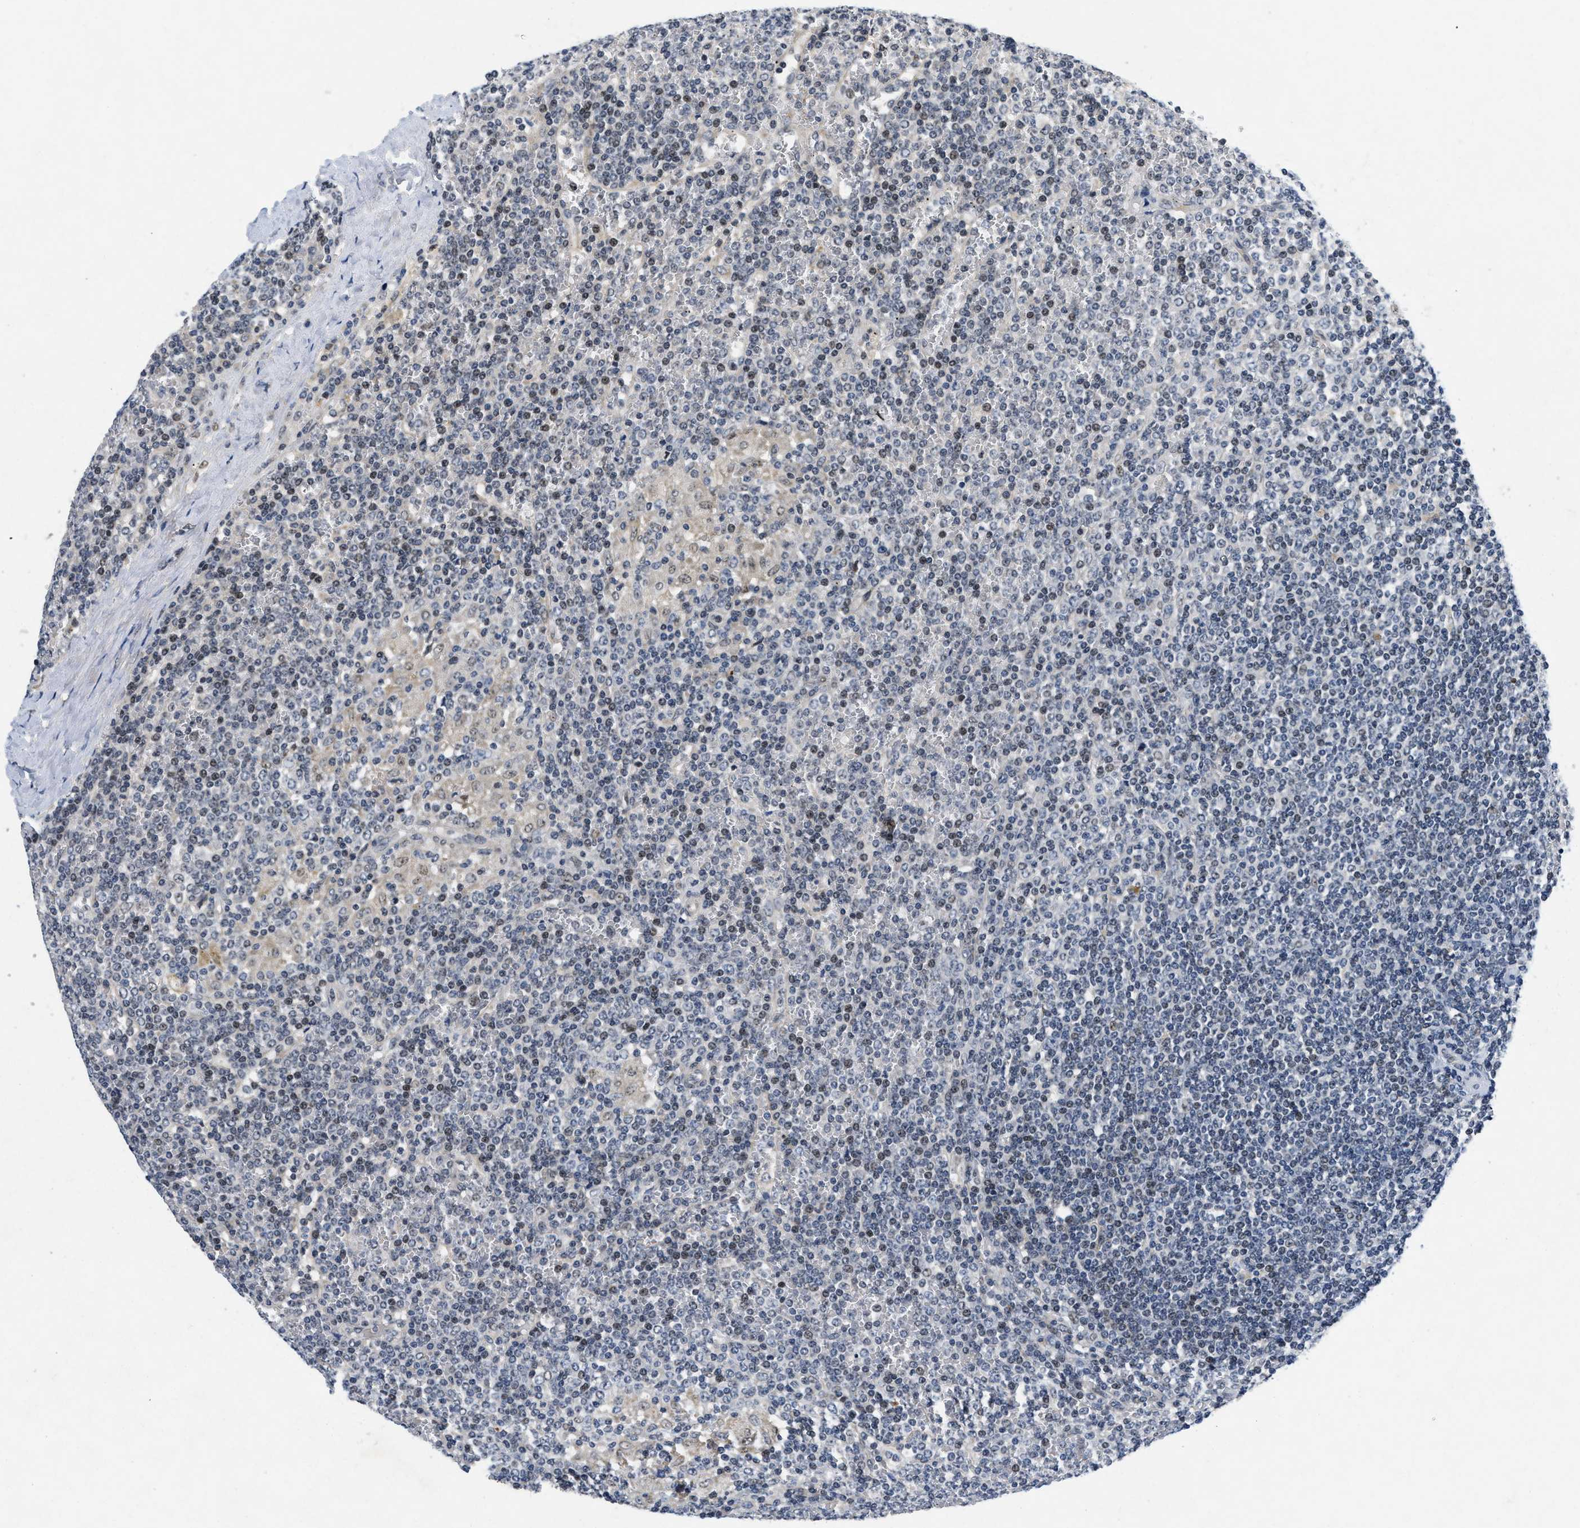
{"staining": {"intensity": "weak", "quantity": "25%-75%", "location": "nuclear"}, "tissue": "lymphoma", "cell_type": "Tumor cells", "image_type": "cancer", "snomed": [{"axis": "morphology", "description": "Malignant lymphoma, non-Hodgkin's type, Low grade"}, {"axis": "topography", "description": "Spleen"}], "caption": "Approximately 25%-75% of tumor cells in human low-grade malignant lymphoma, non-Hodgkin's type show weak nuclear protein expression as visualized by brown immunohistochemical staining.", "gene": "VIP", "patient": {"sex": "female", "age": 19}}